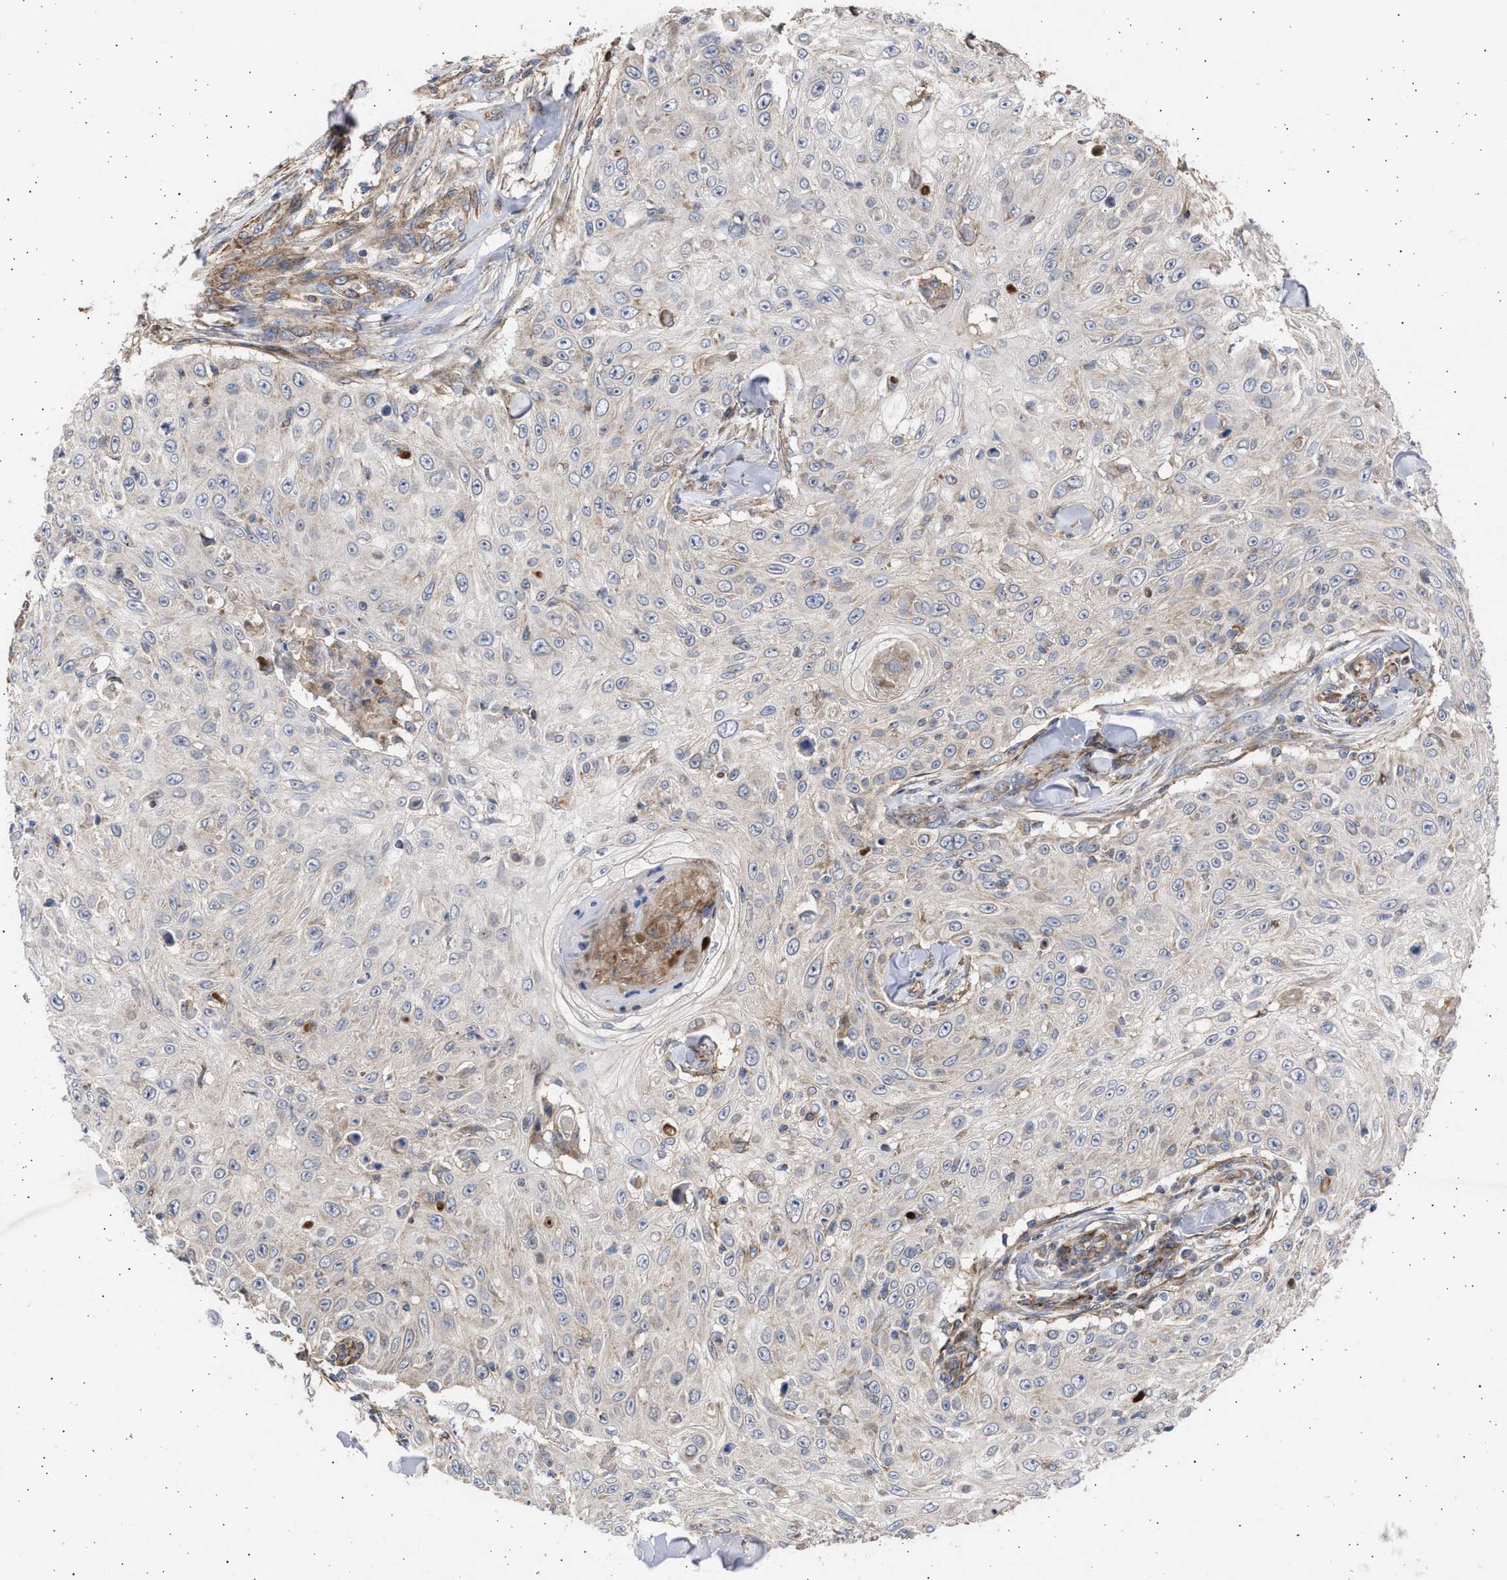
{"staining": {"intensity": "weak", "quantity": "25%-75%", "location": "cytoplasmic/membranous"}, "tissue": "skin cancer", "cell_type": "Tumor cells", "image_type": "cancer", "snomed": [{"axis": "morphology", "description": "Squamous cell carcinoma, NOS"}, {"axis": "topography", "description": "Skin"}], "caption": "A brown stain shows weak cytoplasmic/membranous staining of a protein in human skin cancer (squamous cell carcinoma) tumor cells.", "gene": "TTC19", "patient": {"sex": "male", "age": 86}}